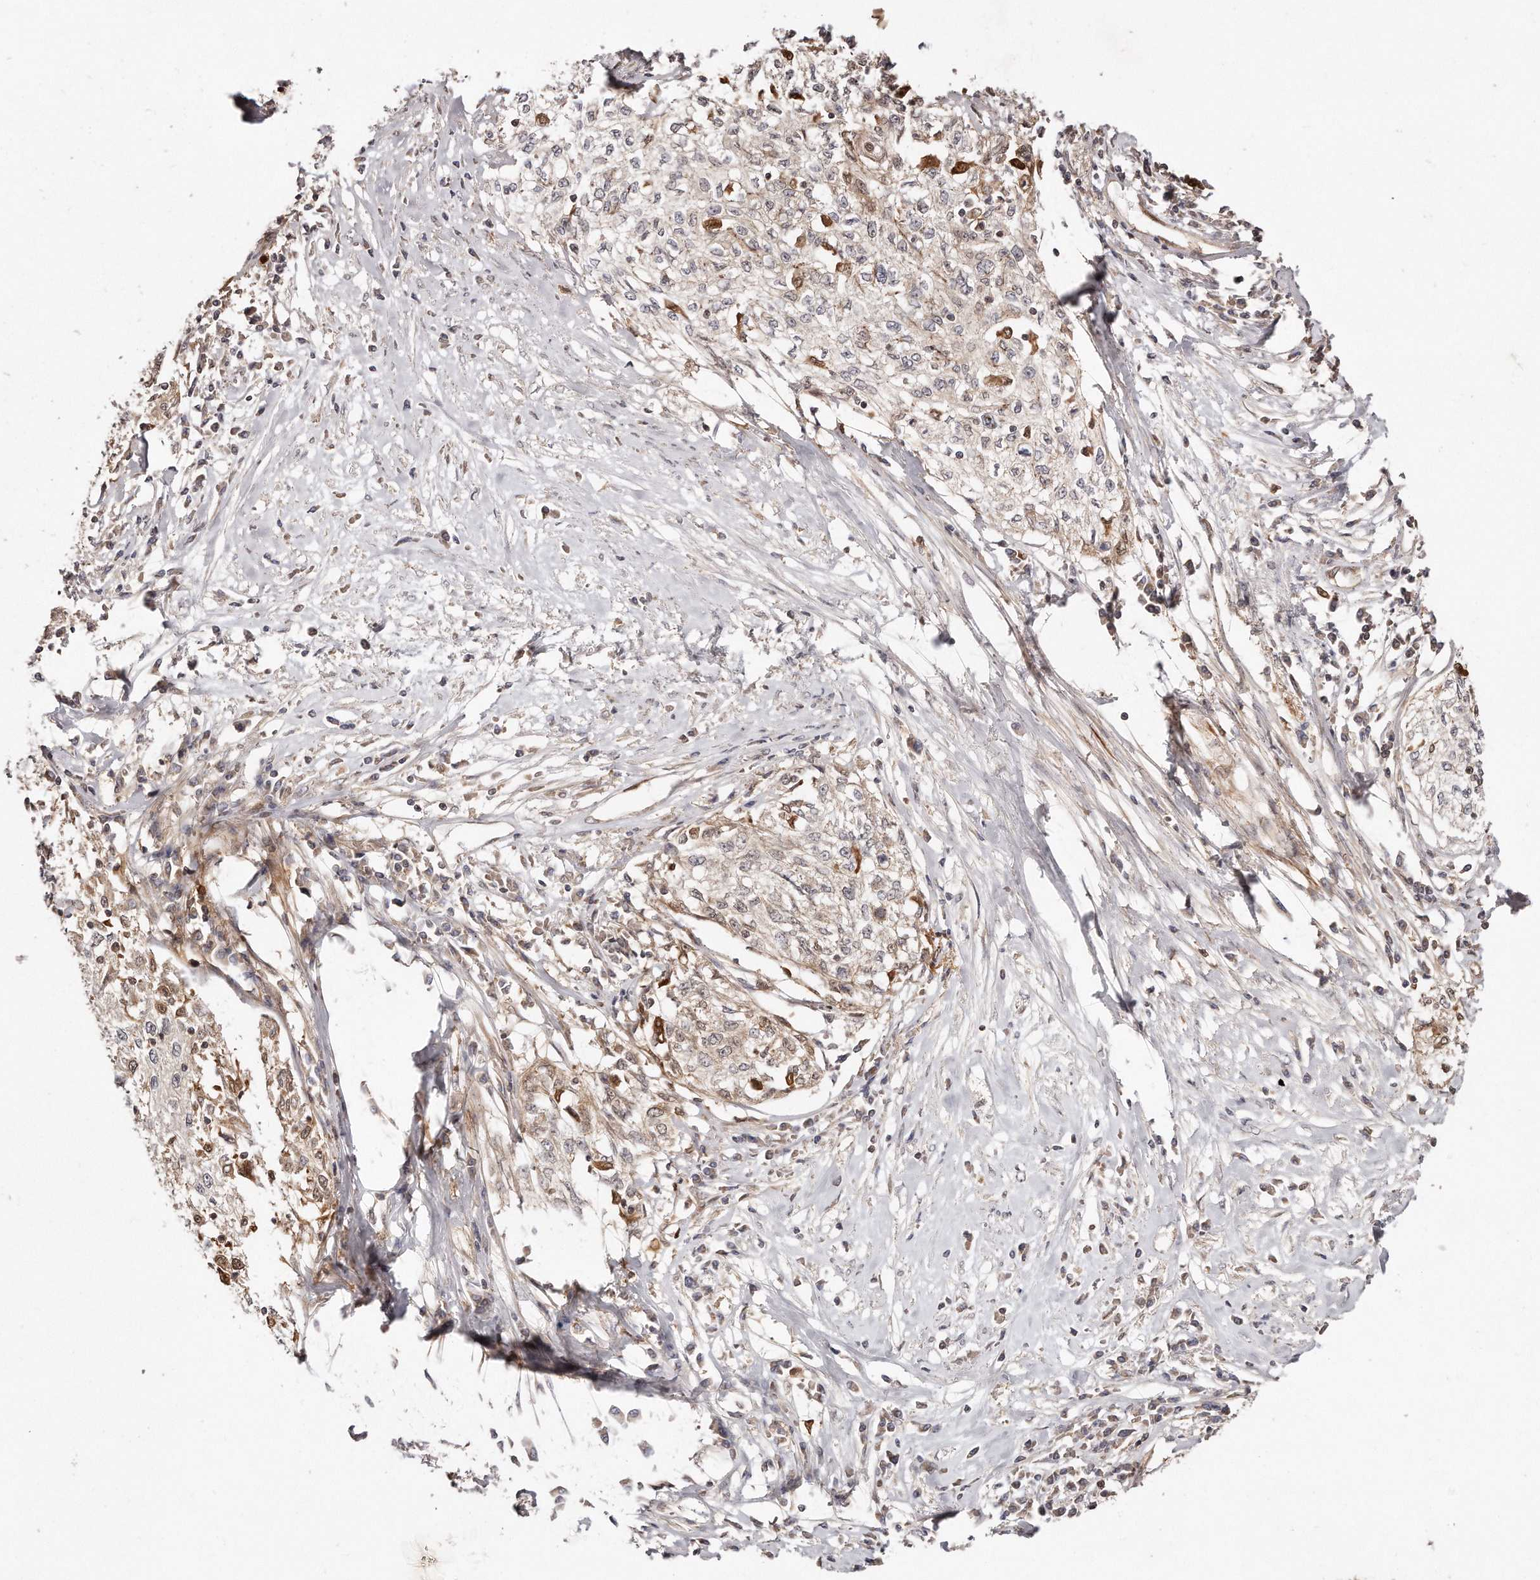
{"staining": {"intensity": "negative", "quantity": "none", "location": "none"}, "tissue": "cervical cancer", "cell_type": "Tumor cells", "image_type": "cancer", "snomed": [{"axis": "morphology", "description": "Squamous cell carcinoma, NOS"}, {"axis": "topography", "description": "Cervix"}], "caption": "A high-resolution photomicrograph shows IHC staining of cervical squamous cell carcinoma, which shows no significant positivity in tumor cells.", "gene": "GBP4", "patient": {"sex": "female", "age": 57}}